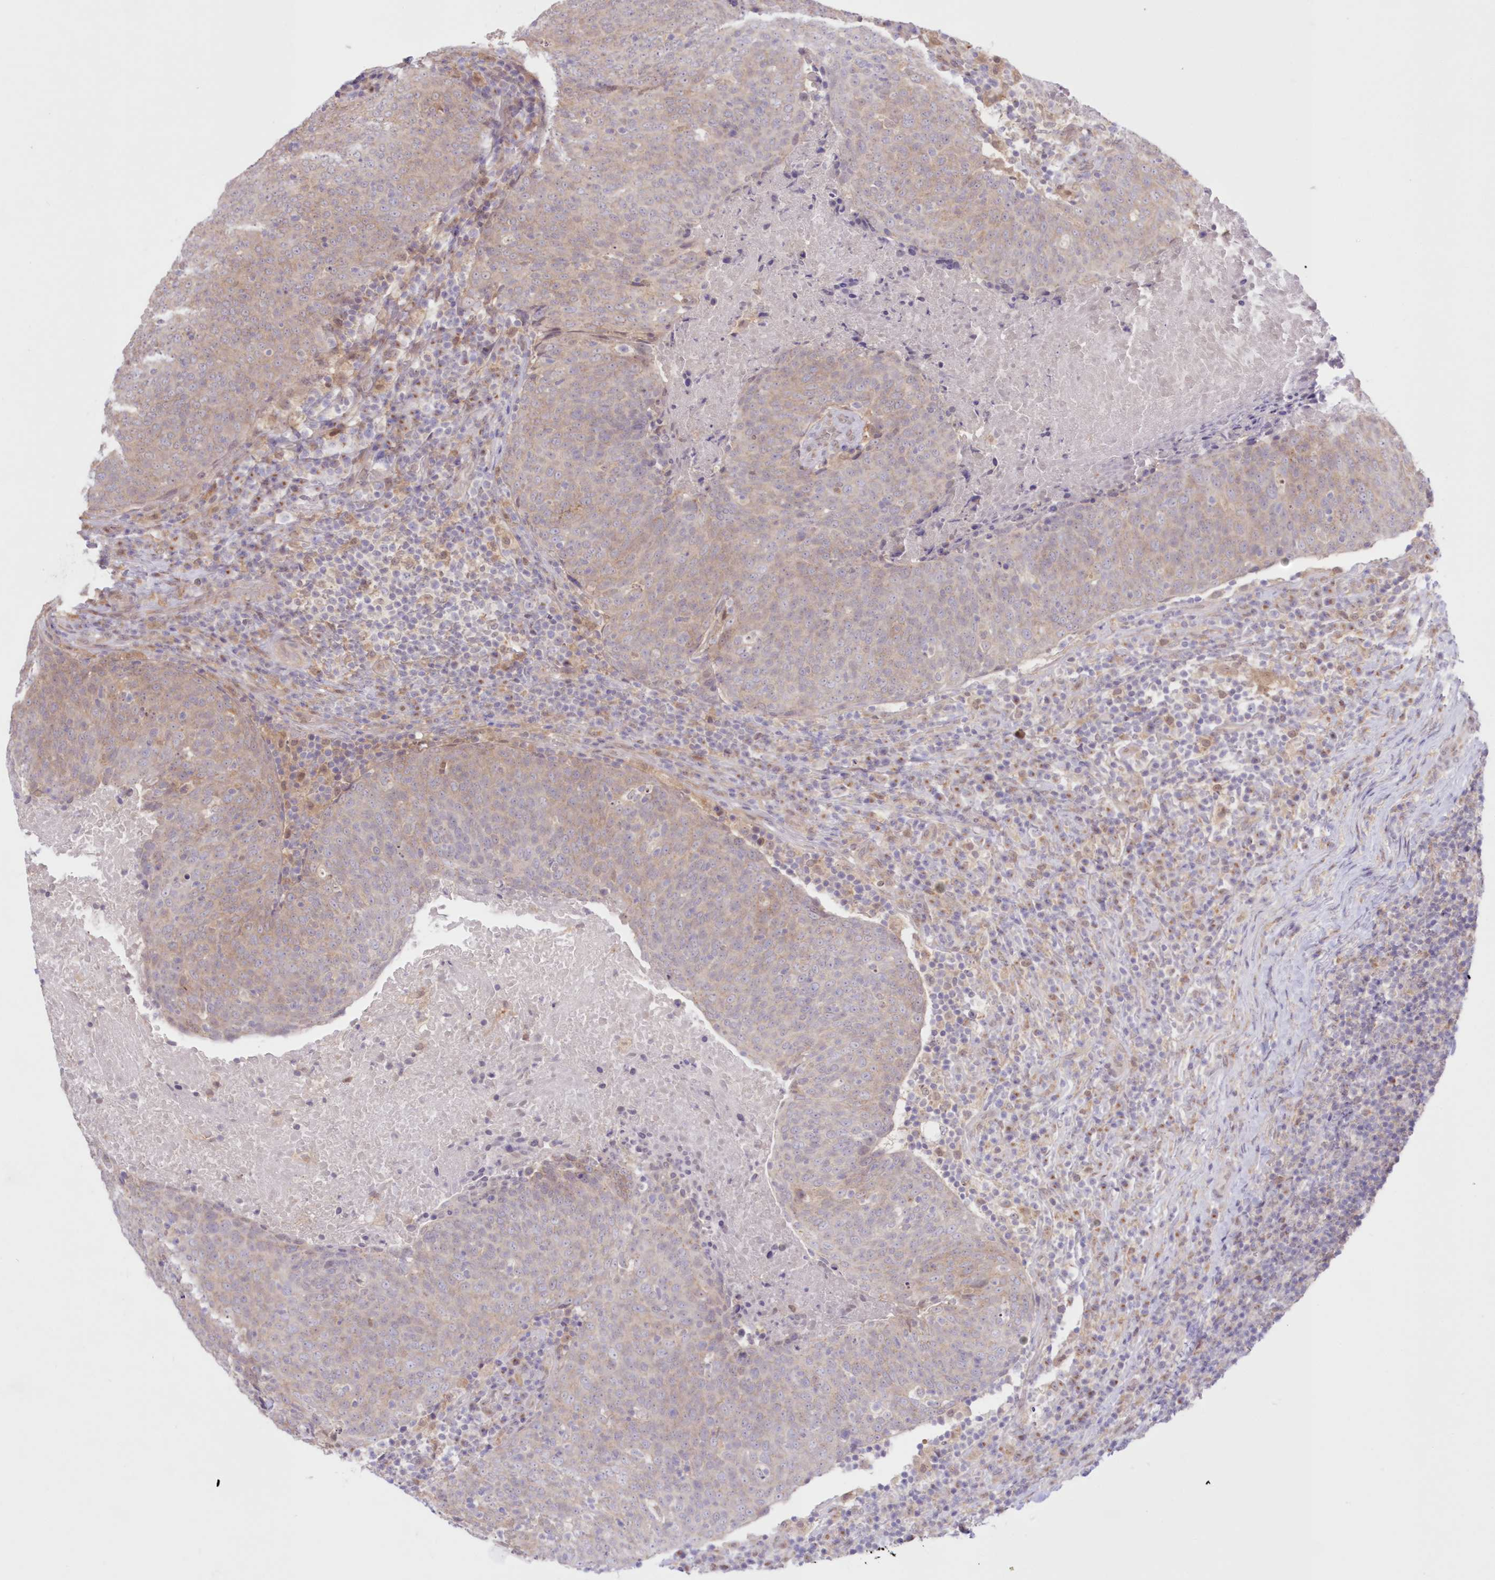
{"staining": {"intensity": "weak", "quantity": ">75%", "location": "cytoplasmic/membranous"}, "tissue": "head and neck cancer", "cell_type": "Tumor cells", "image_type": "cancer", "snomed": [{"axis": "morphology", "description": "Squamous cell carcinoma, NOS"}, {"axis": "morphology", "description": "Squamous cell carcinoma, metastatic, NOS"}, {"axis": "topography", "description": "Lymph node"}, {"axis": "topography", "description": "Head-Neck"}], "caption": "The histopathology image reveals immunohistochemical staining of head and neck metastatic squamous cell carcinoma. There is weak cytoplasmic/membranous expression is appreciated in approximately >75% of tumor cells. Immunohistochemistry (ihc) stains the protein of interest in brown and the nuclei are stained blue.", "gene": "RNPEP", "patient": {"sex": "male", "age": 62}}